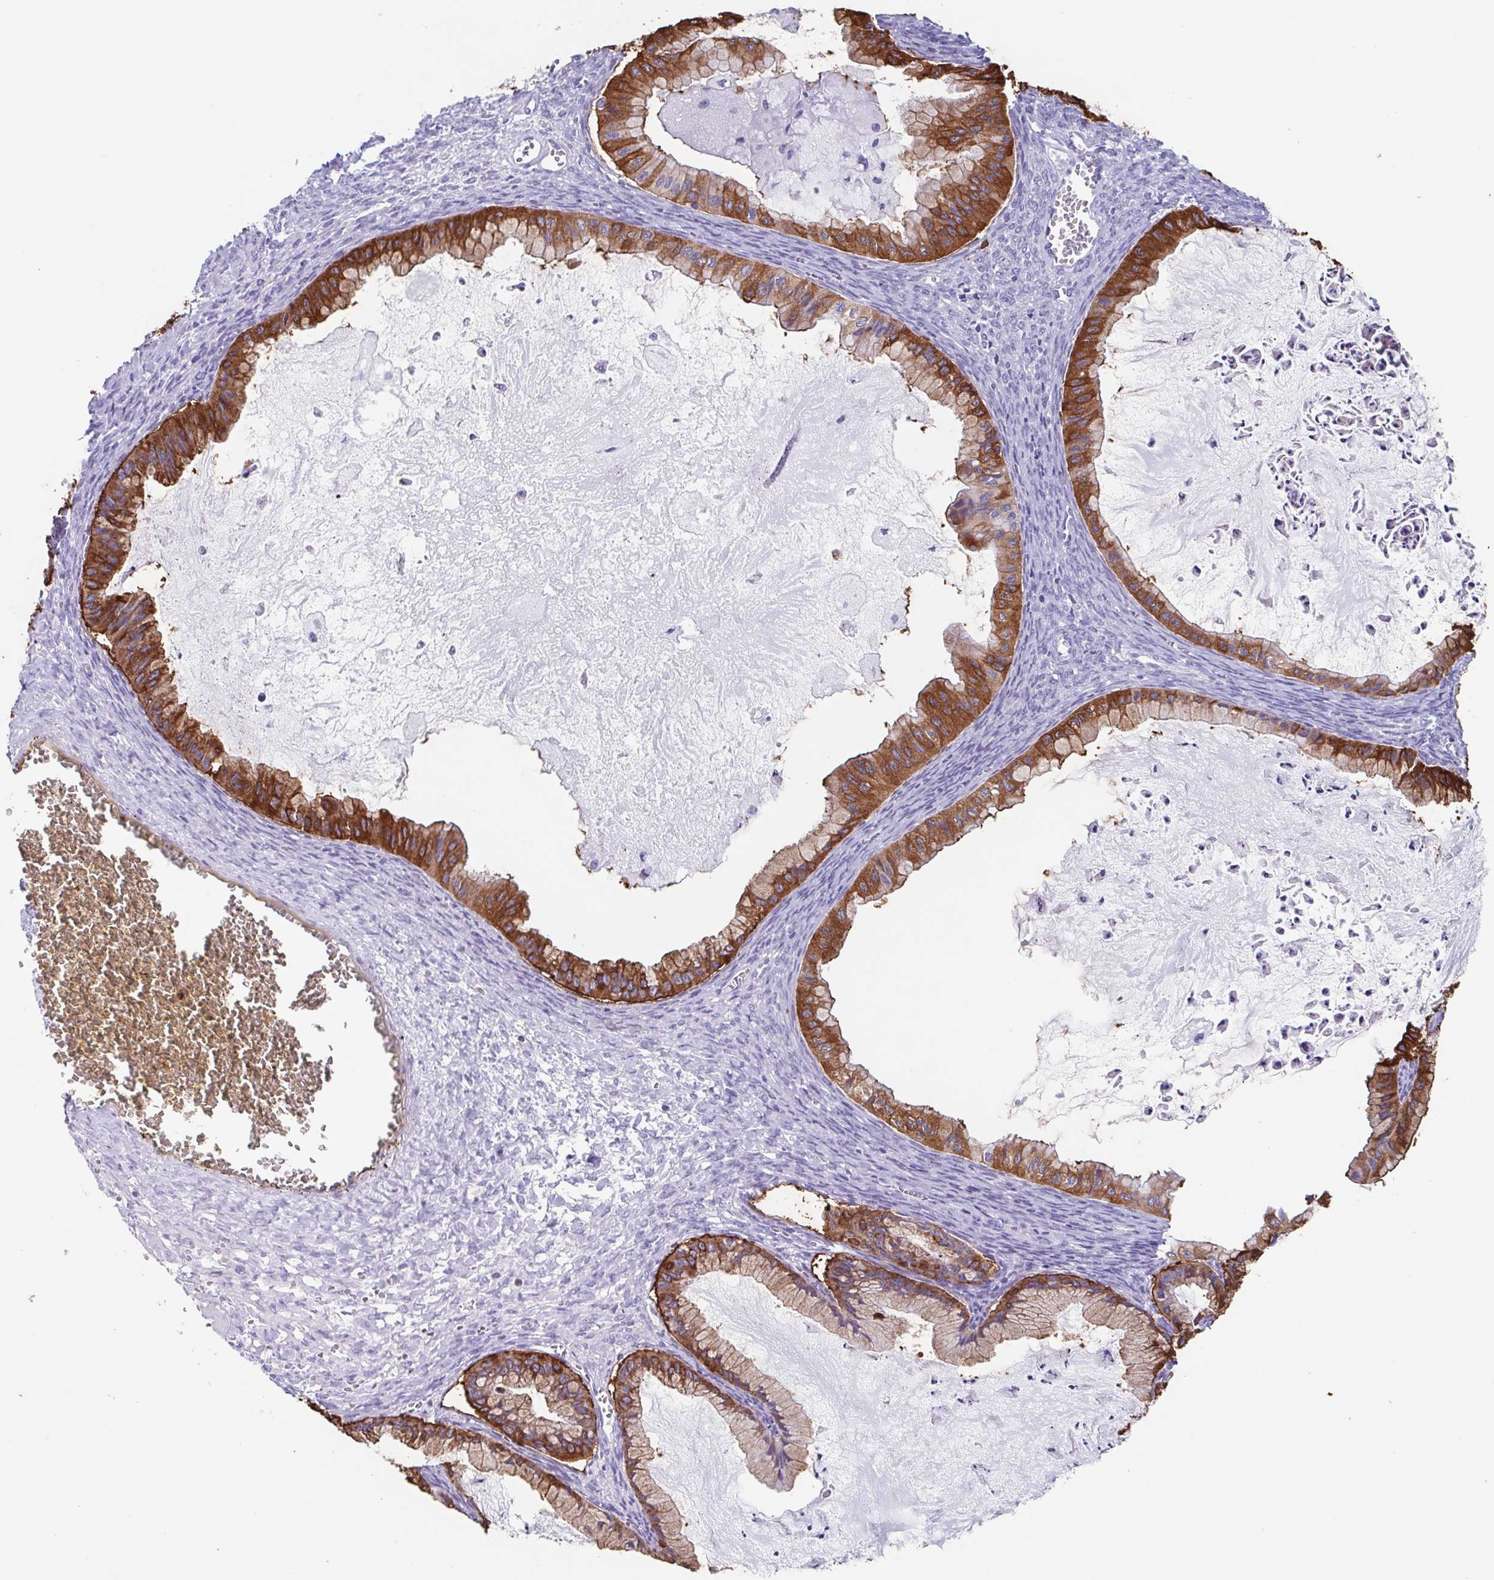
{"staining": {"intensity": "strong", "quantity": ">75%", "location": "cytoplasmic/membranous"}, "tissue": "ovarian cancer", "cell_type": "Tumor cells", "image_type": "cancer", "snomed": [{"axis": "morphology", "description": "Cystadenocarcinoma, mucinous, NOS"}, {"axis": "topography", "description": "Ovary"}], "caption": "Immunohistochemistry image of human ovarian cancer stained for a protein (brown), which shows high levels of strong cytoplasmic/membranous expression in approximately >75% of tumor cells.", "gene": "TPD52", "patient": {"sex": "female", "age": 72}}